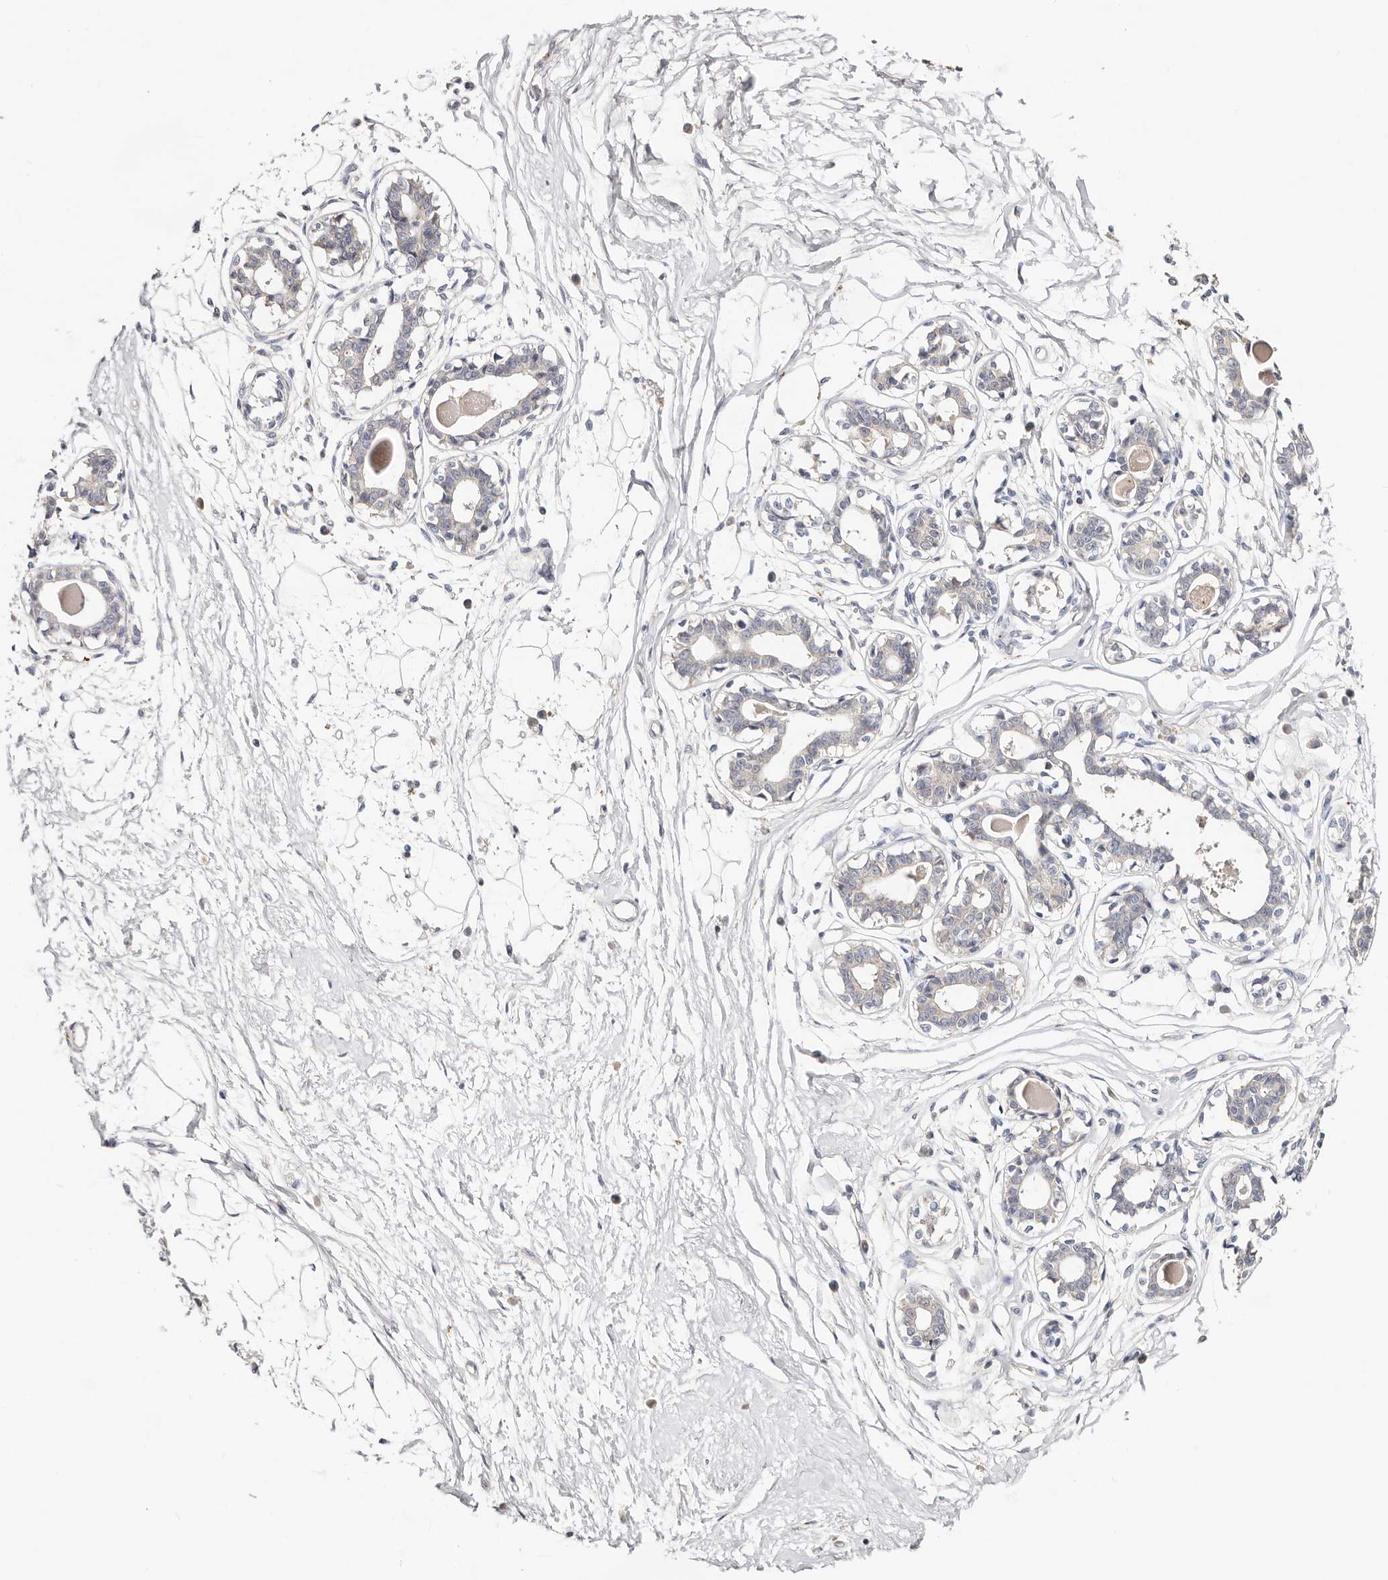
{"staining": {"intensity": "negative", "quantity": "none", "location": "none"}, "tissue": "breast", "cell_type": "Adipocytes", "image_type": "normal", "snomed": [{"axis": "morphology", "description": "Normal tissue, NOS"}, {"axis": "topography", "description": "Breast"}], "caption": "Immunohistochemical staining of unremarkable breast reveals no significant expression in adipocytes.", "gene": "VIPAS39", "patient": {"sex": "female", "age": 45}}